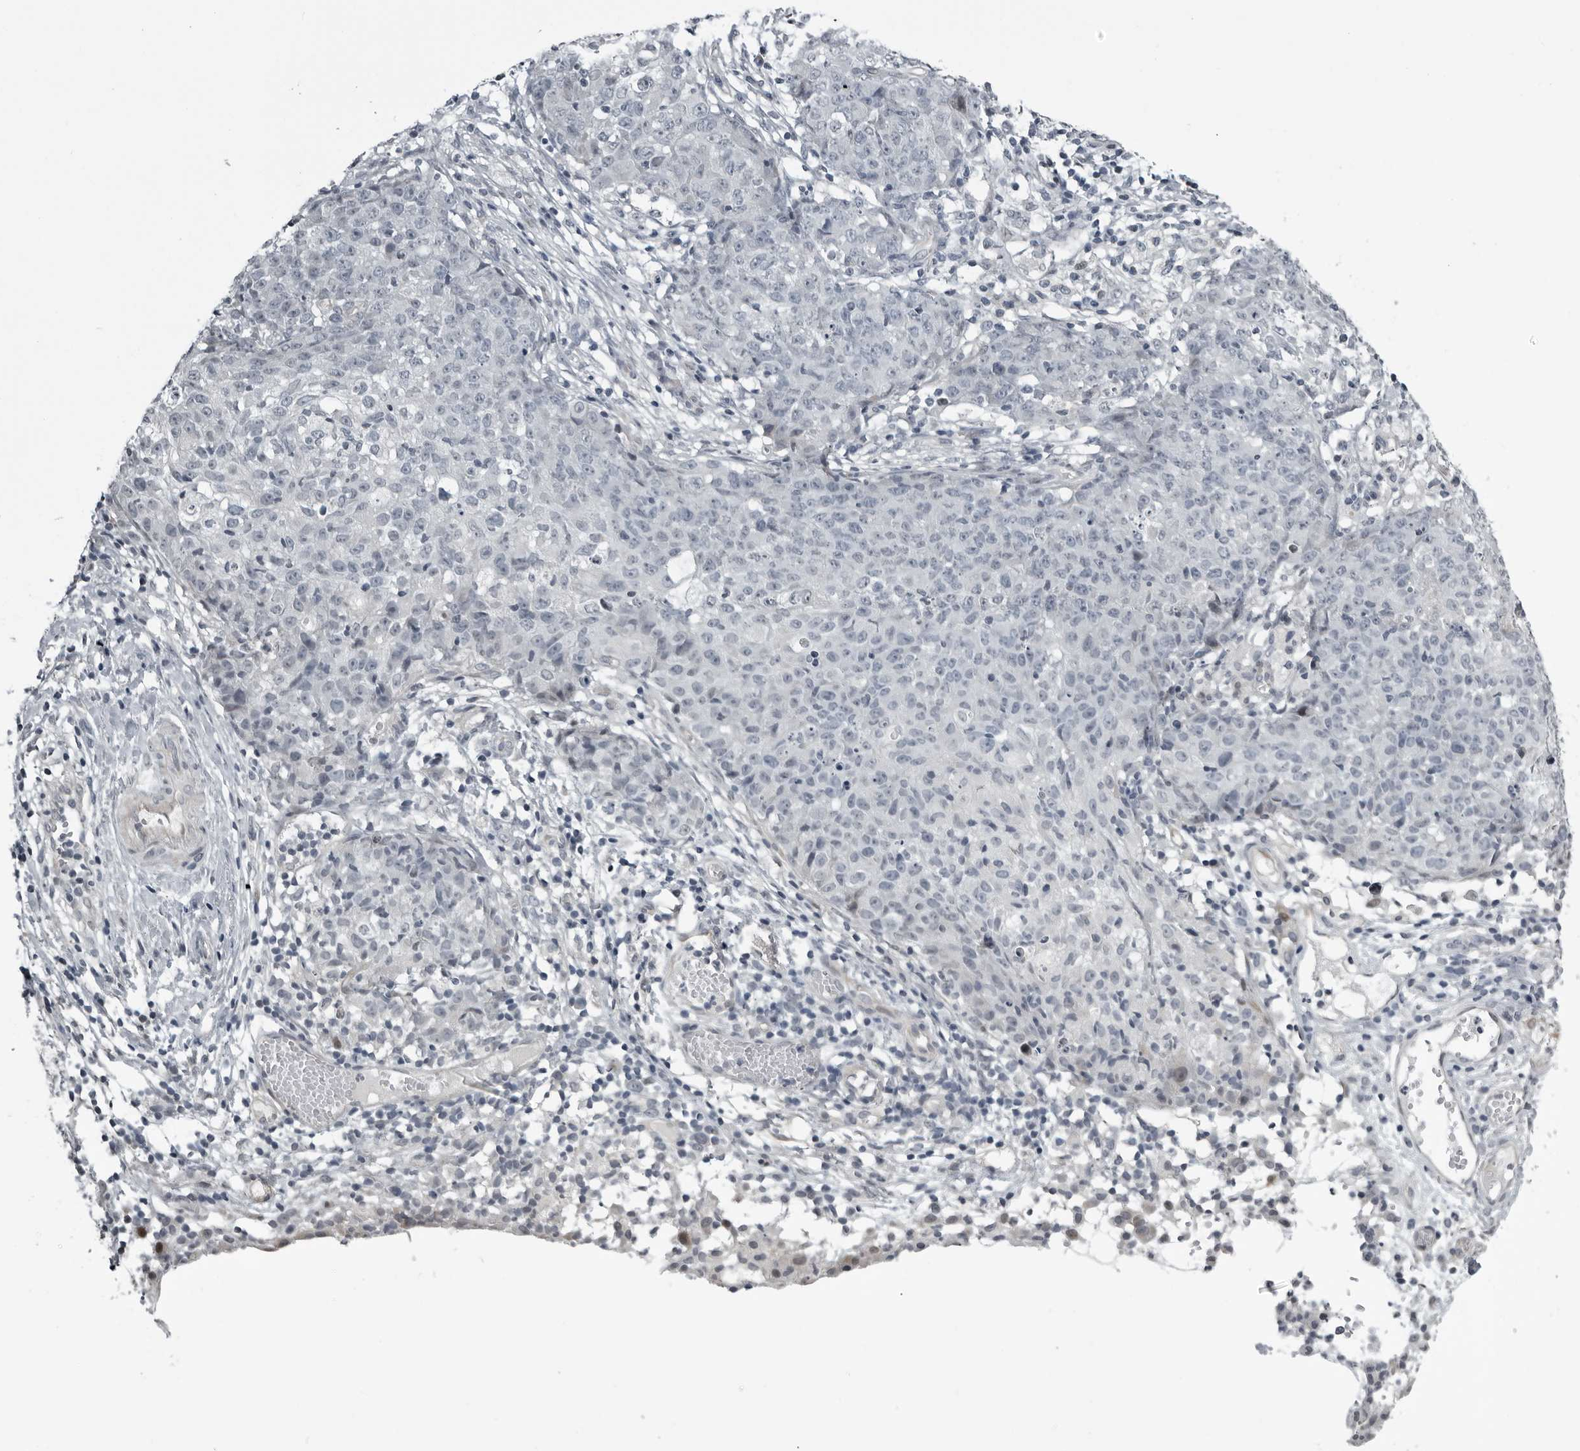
{"staining": {"intensity": "negative", "quantity": "none", "location": "none"}, "tissue": "ovarian cancer", "cell_type": "Tumor cells", "image_type": "cancer", "snomed": [{"axis": "morphology", "description": "Carcinoma, endometroid"}, {"axis": "topography", "description": "Ovary"}], "caption": "Immunohistochemistry (IHC) image of neoplastic tissue: ovarian cancer stained with DAB (3,3'-diaminobenzidine) reveals no significant protein positivity in tumor cells.", "gene": "PRRX2", "patient": {"sex": "female", "age": 42}}